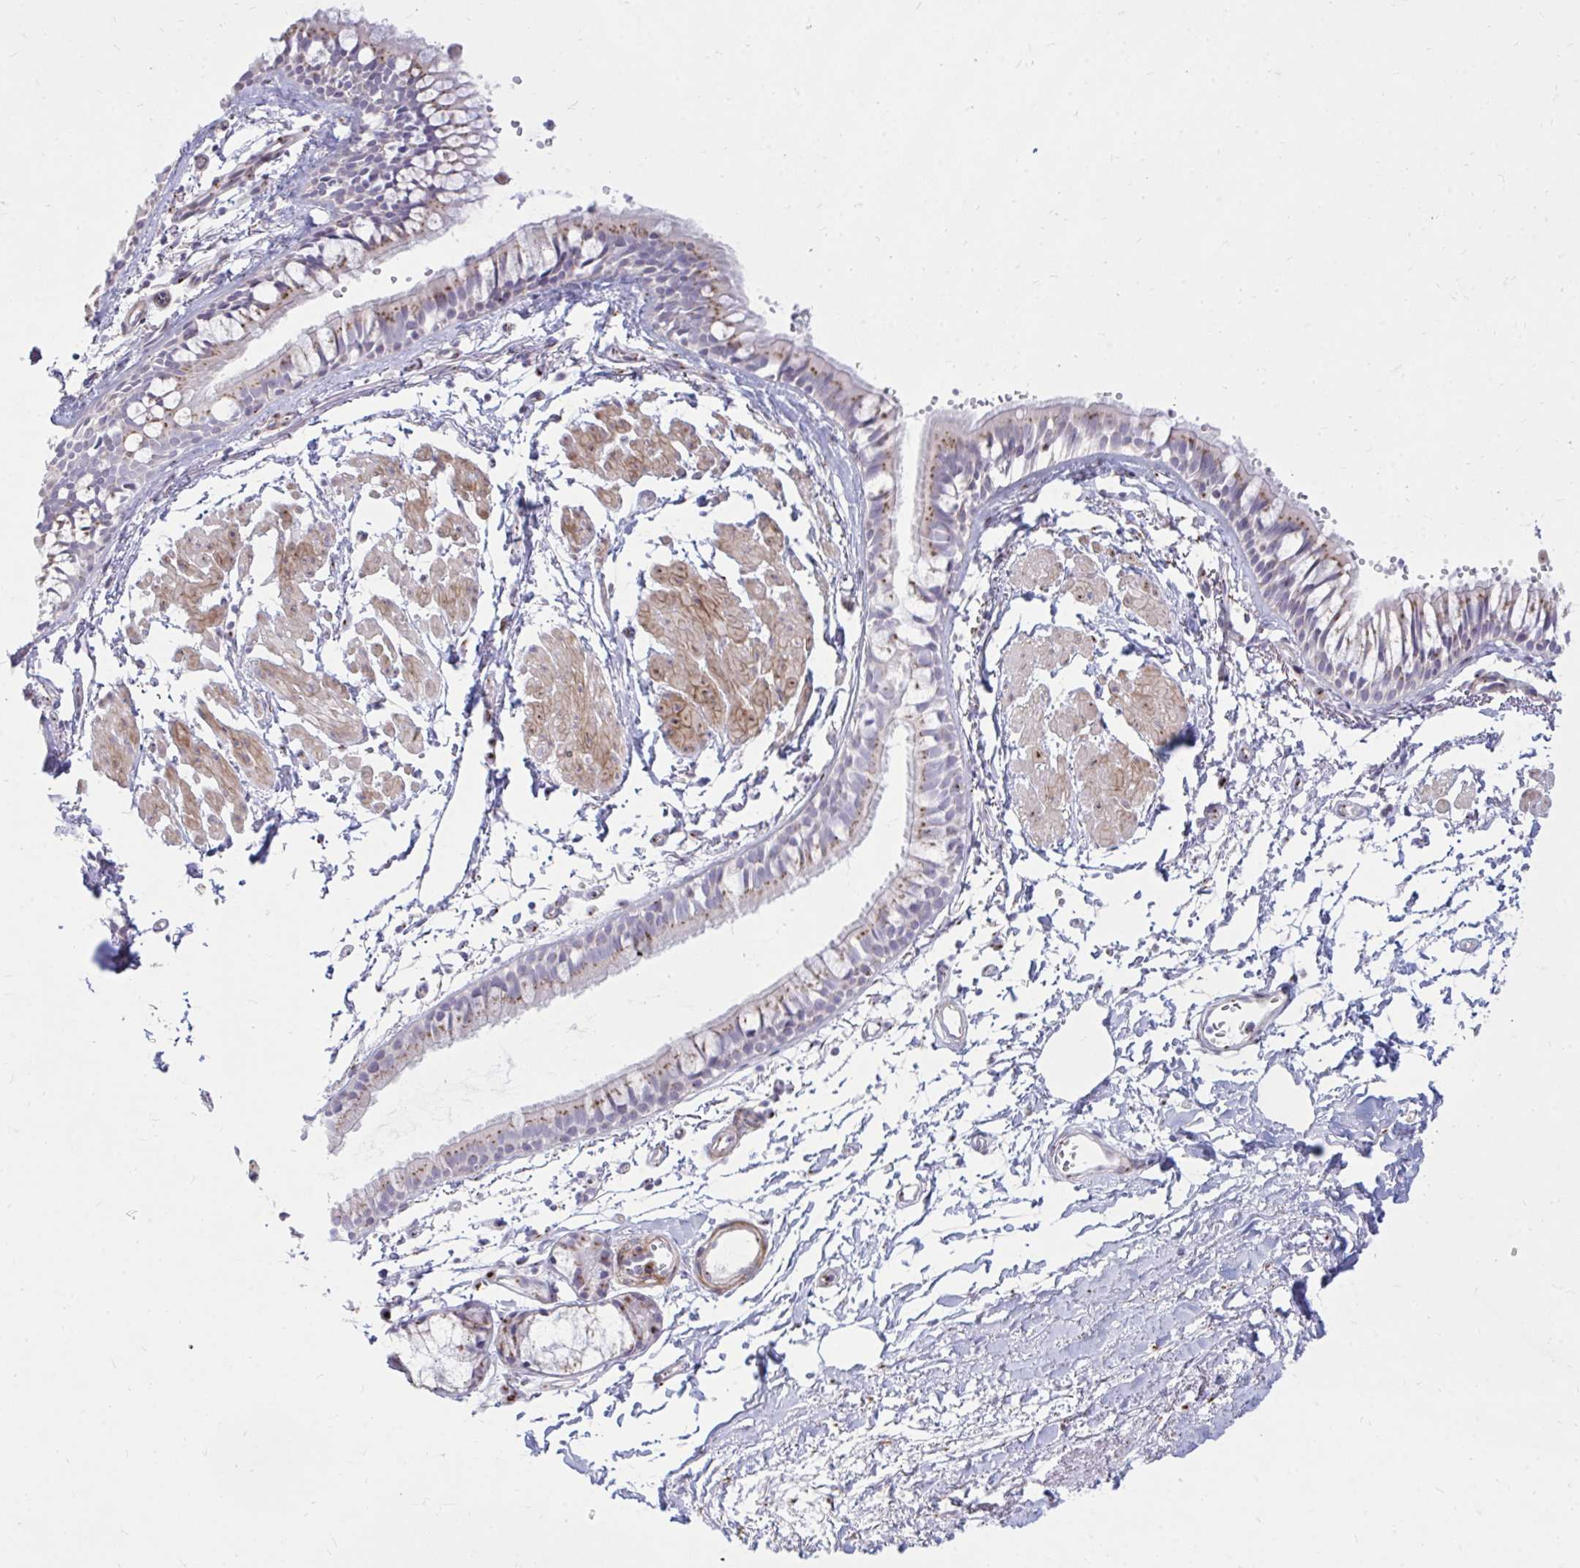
{"staining": {"intensity": "strong", "quantity": ">75%", "location": "cytoplasmic/membranous"}, "tissue": "bronchus", "cell_type": "Respiratory epithelial cells", "image_type": "normal", "snomed": [{"axis": "morphology", "description": "Normal tissue, NOS"}, {"axis": "topography", "description": "Cartilage tissue"}, {"axis": "topography", "description": "Bronchus"}, {"axis": "topography", "description": "Peripheral nerve tissue"}], "caption": "DAB immunohistochemical staining of unremarkable human bronchus shows strong cytoplasmic/membranous protein expression in approximately >75% of respiratory epithelial cells.", "gene": "RAB6A", "patient": {"sex": "female", "age": 59}}